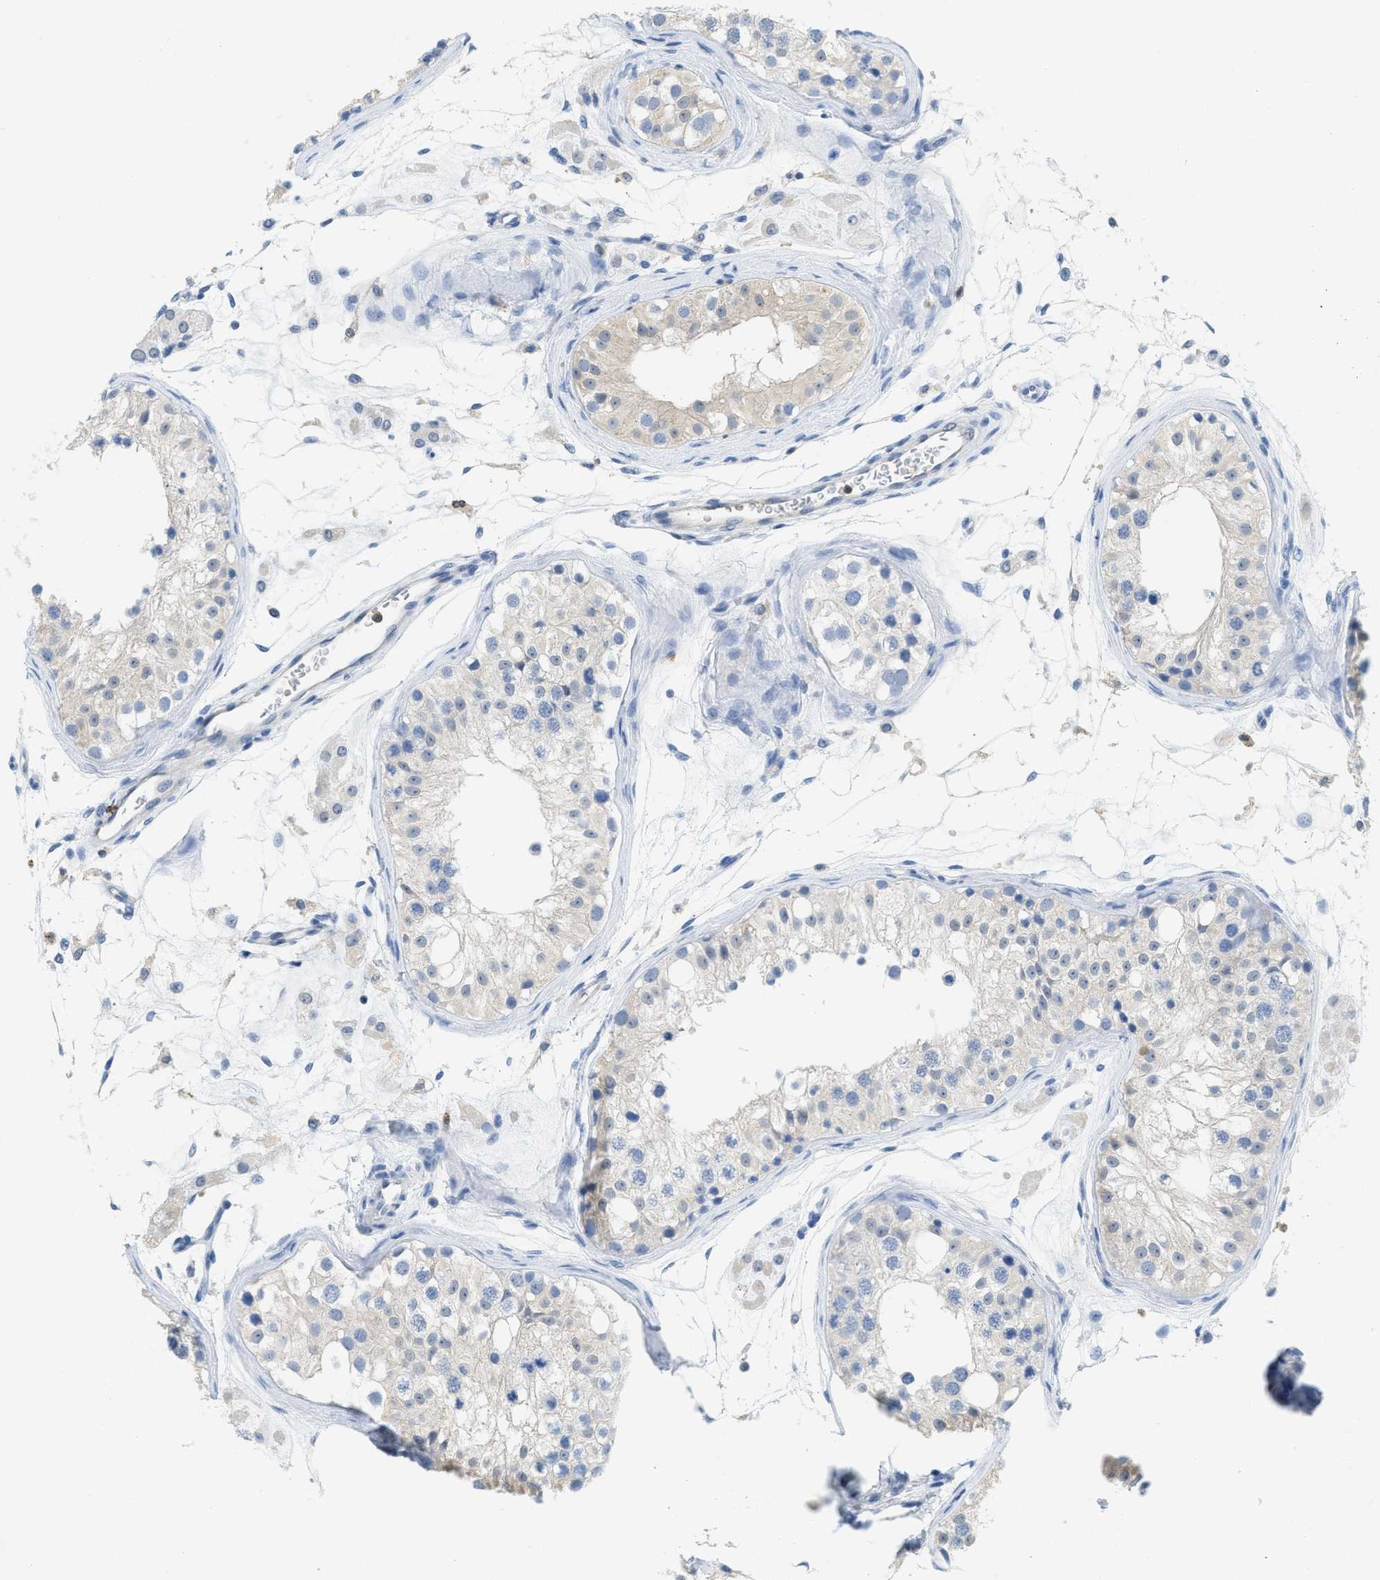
{"staining": {"intensity": "negative", "quantity": "none", "location": "none"}, "tissue": "testis", "cell_type": "Cells in seminiferous ducts", "image_type": "normal", "snomed": [{"axis": "morphology", "description": "Normal tissue, NOS"}, {"axis": "morphology", "description": "Adenocarcinoma, metastatic, NOS"}, {"axis": "topography", "description": "Testis"}], "caption": "Human testis stained for a protein using IHC shows no expression in cells in seminiferous ducts.", "gene": "SERPINB1", "patient": {"sex": "male", "age": 26}}